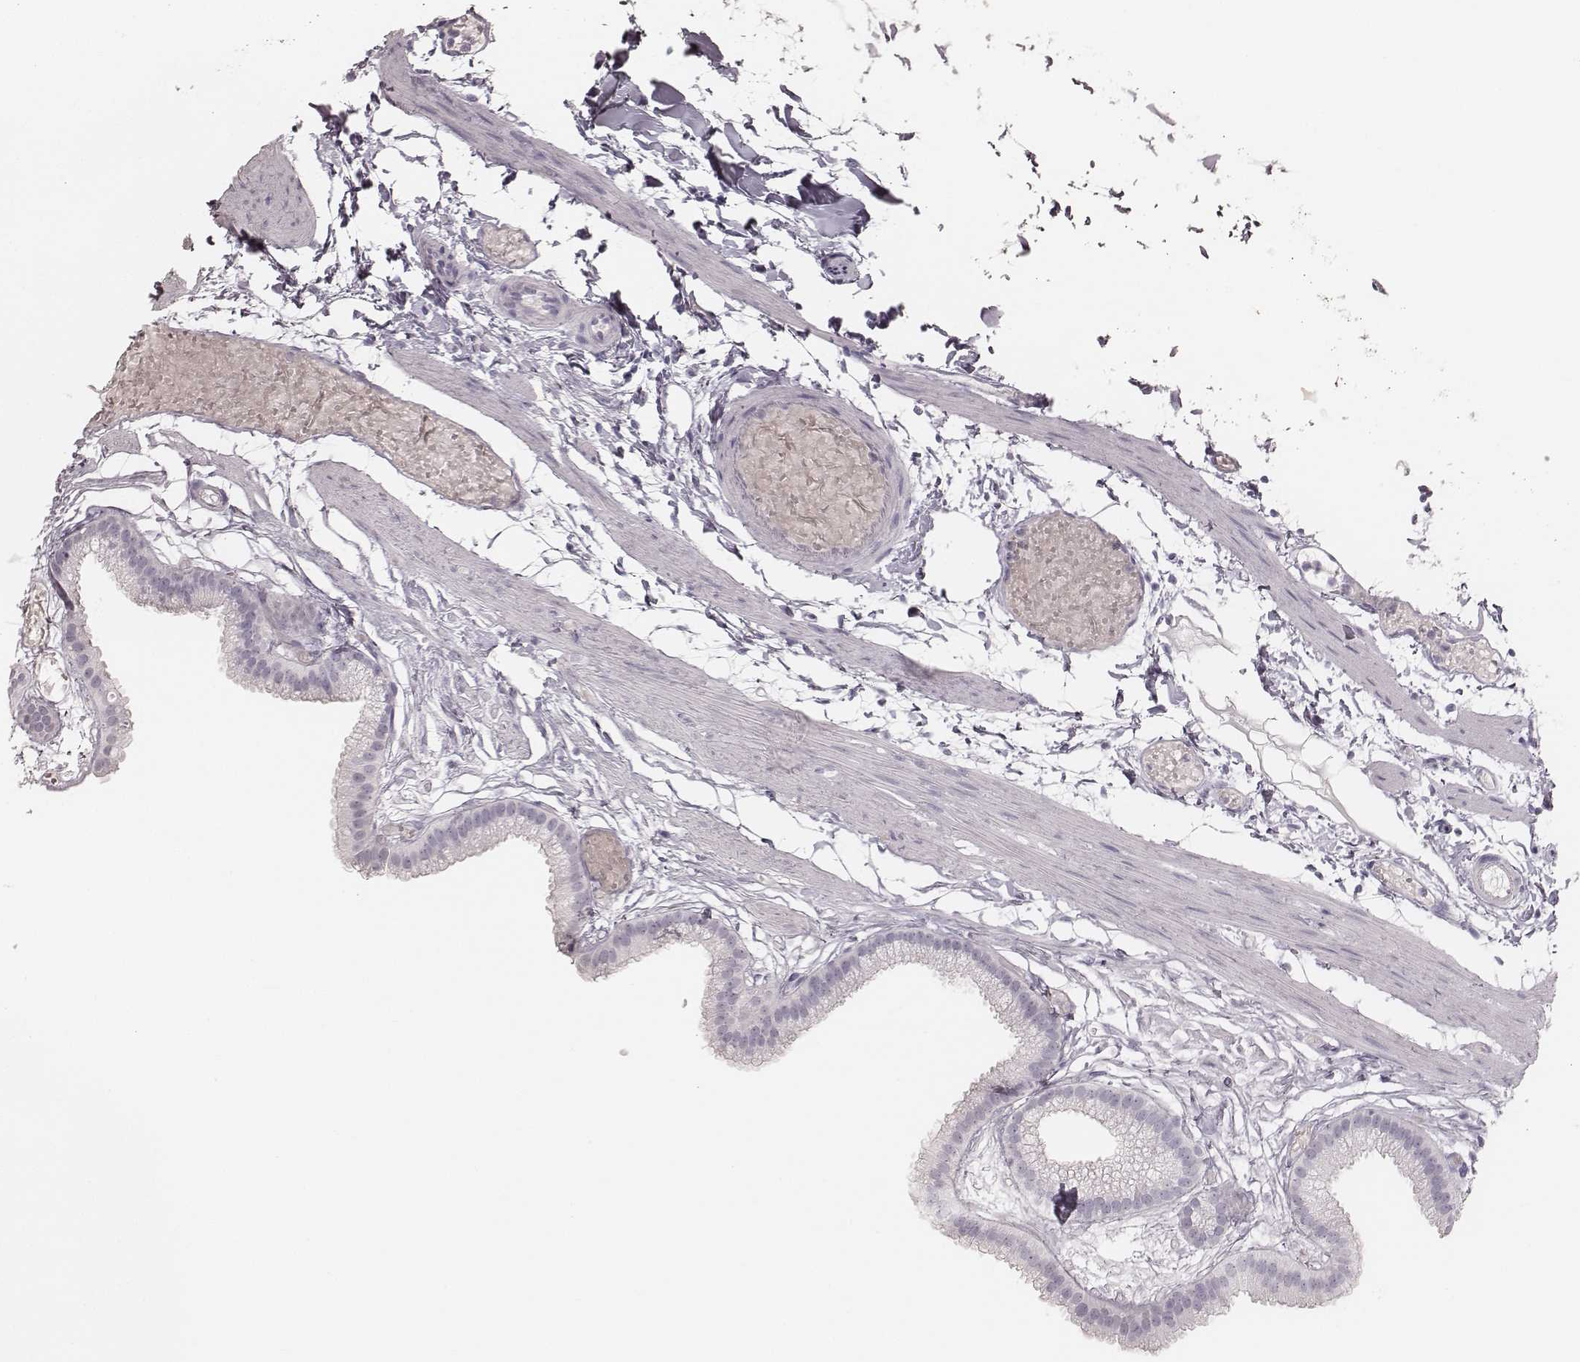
{"staining": {"intensity": "negative", "quantity": "none", "location": "none"}, "tissue": "gallbladder", "cell_type": "Glandular cells", "image_type": "normal", "snomed": [{"axis": "morphology", "description": "Normal tissue, NOS"}, {"axis": "topography", "description": "Gallbladder"}], "caption": "This is an IHC photomicrograph of benign human gallbladder. There is no expression in glandular cells.", "gene": "KRT82", "patient": {"sex": "female", "age": 45}}